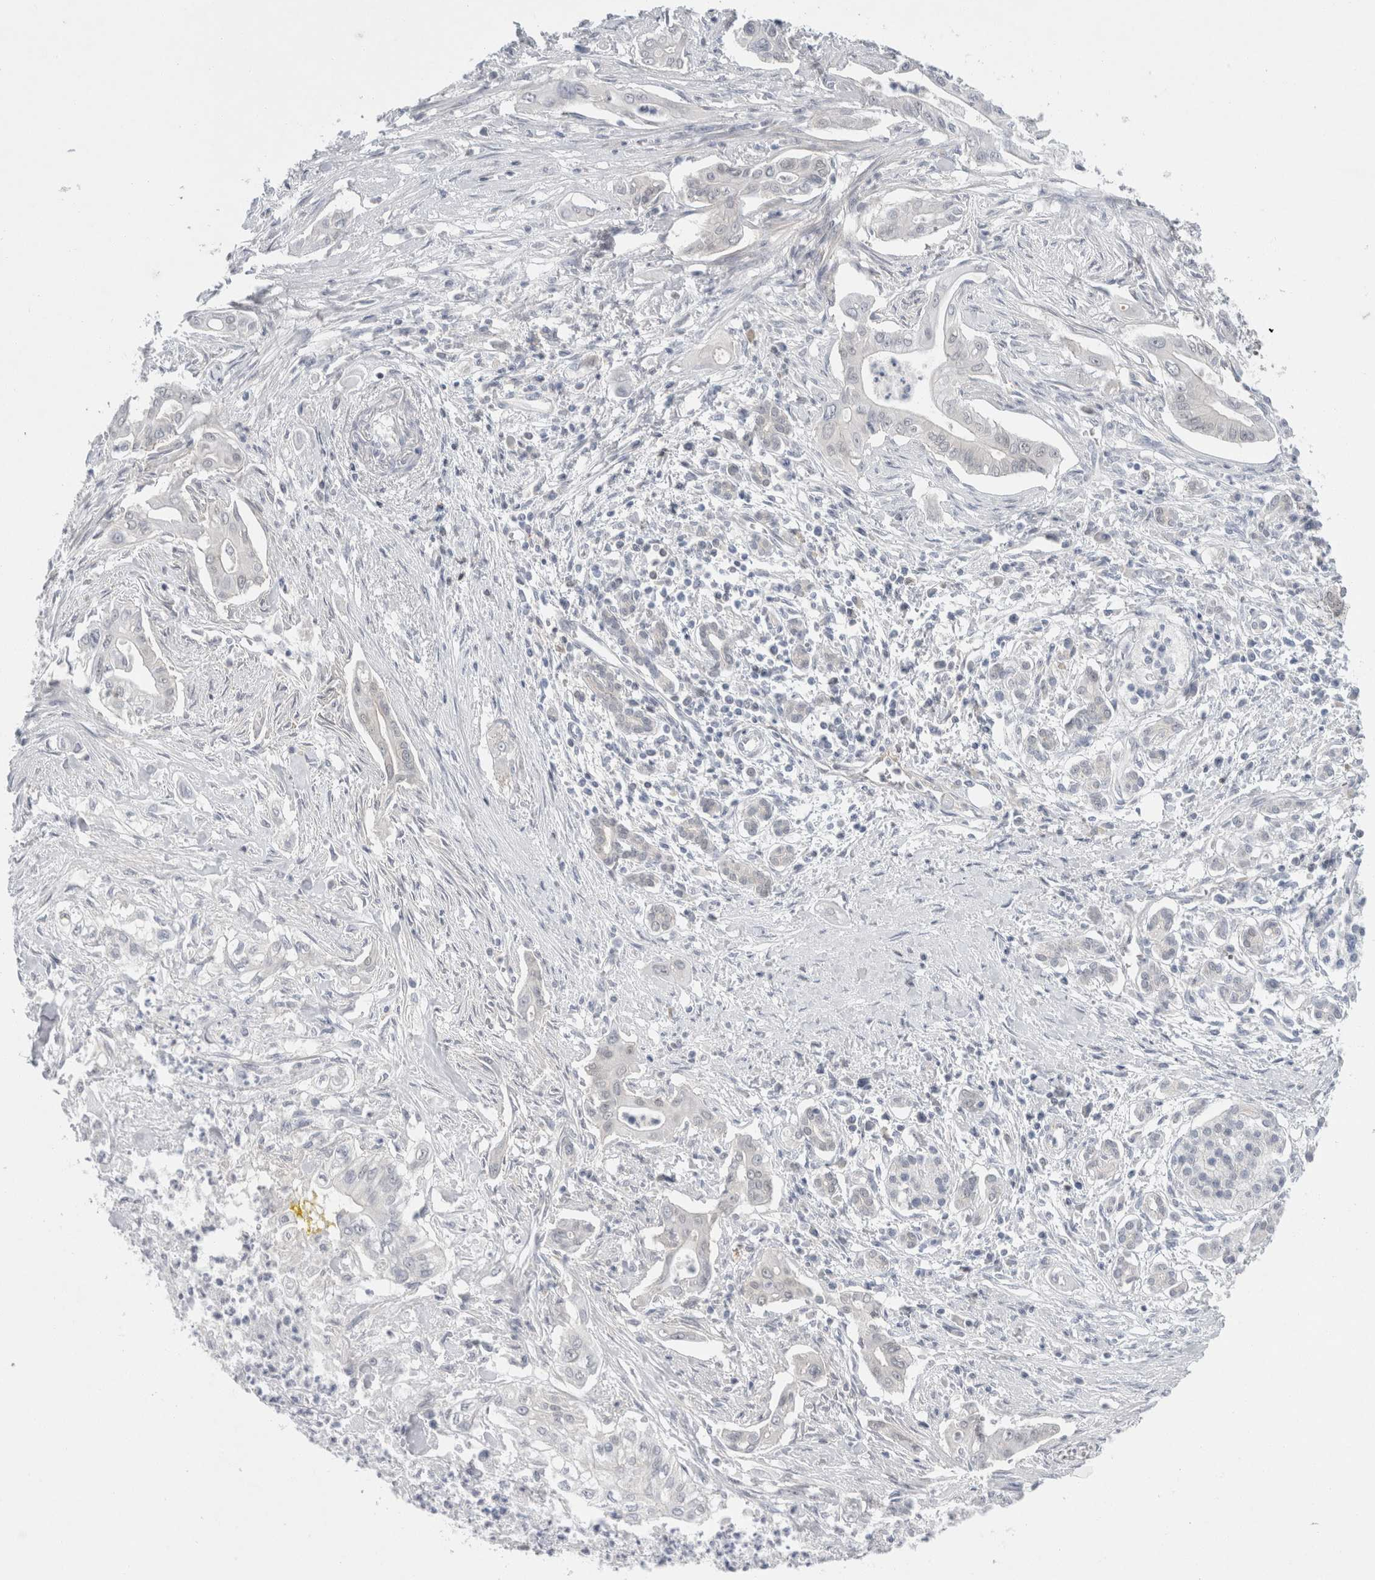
{"staining": {"intensity": "negative", "quantity": "none", "location": "none"}, "tissue": "pancreatic cancer", "cell_type": "Tumor cells", "image_type": "cancer", "snomed": [{"axis": "morphology", "description": "Adenocarcinoma, NOS"}, {"axis": "topography", "description": "Pancreas"}], "caption": "Tumor cells are negative for brown protein staining in pancreatic cancer (adenocarcinoma).", "gene": "CASP6", "patient": {"sex": "male", "age": 58}}